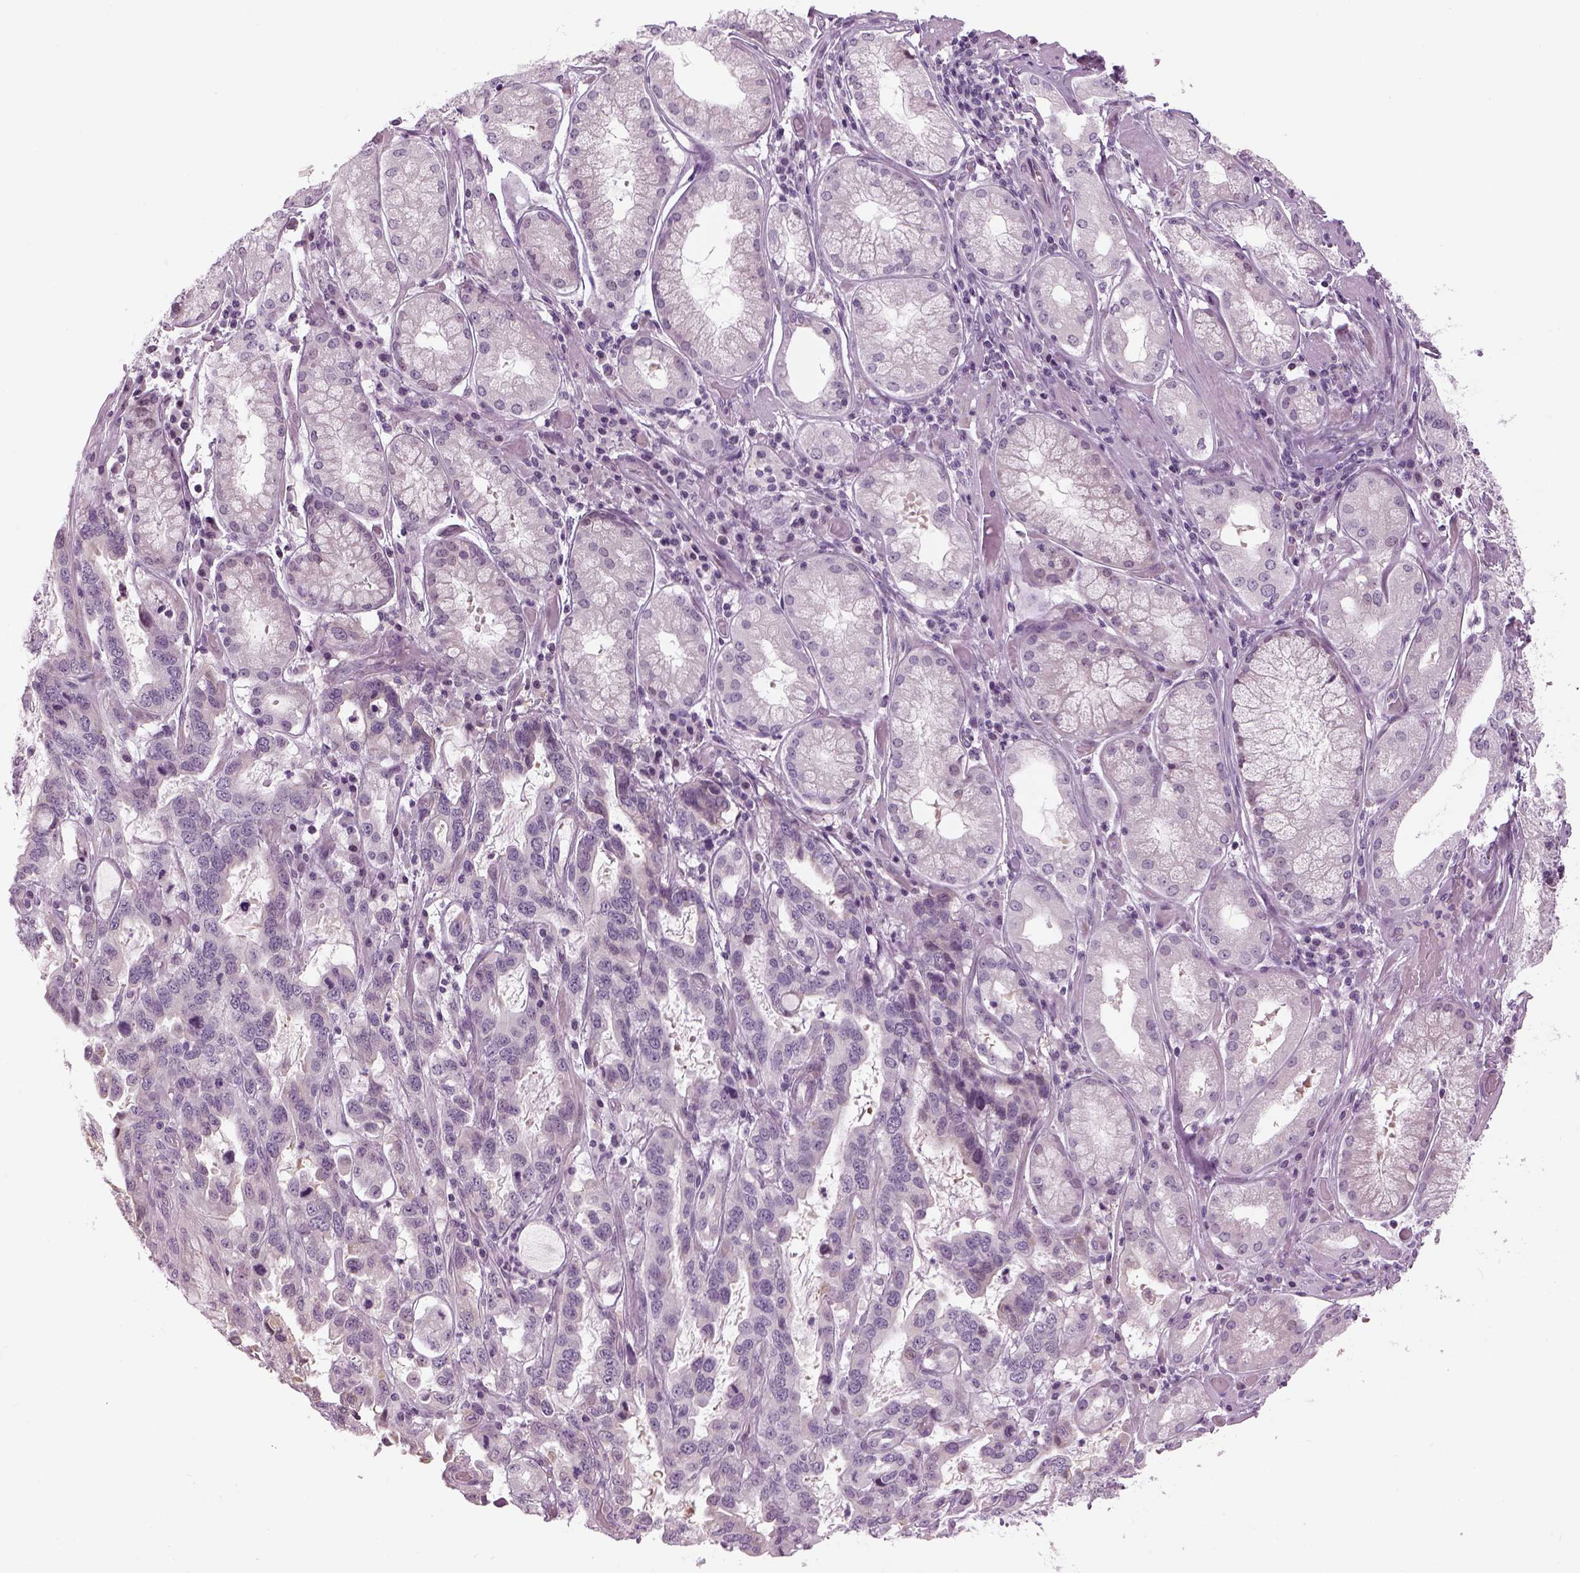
{"staining": {"intensity": "negative", "quantity": "none", "location": "none"}, "tissue": "stomach cancer", "cell_type": "Tumor cells", "image_type": "cancer", "snomed": [{"axis": "morphology", "description": "Adenocarcinoma, NOS"}, {"axis": "topography", "description": "Stomach, lower"}], "caption": "Immunohistochemistry of human stomach adenocarcinoma exhibits no staining in tumor cells.", "gene": "LRRIQ3", "patient": {"sex": "female", "age": 76}}